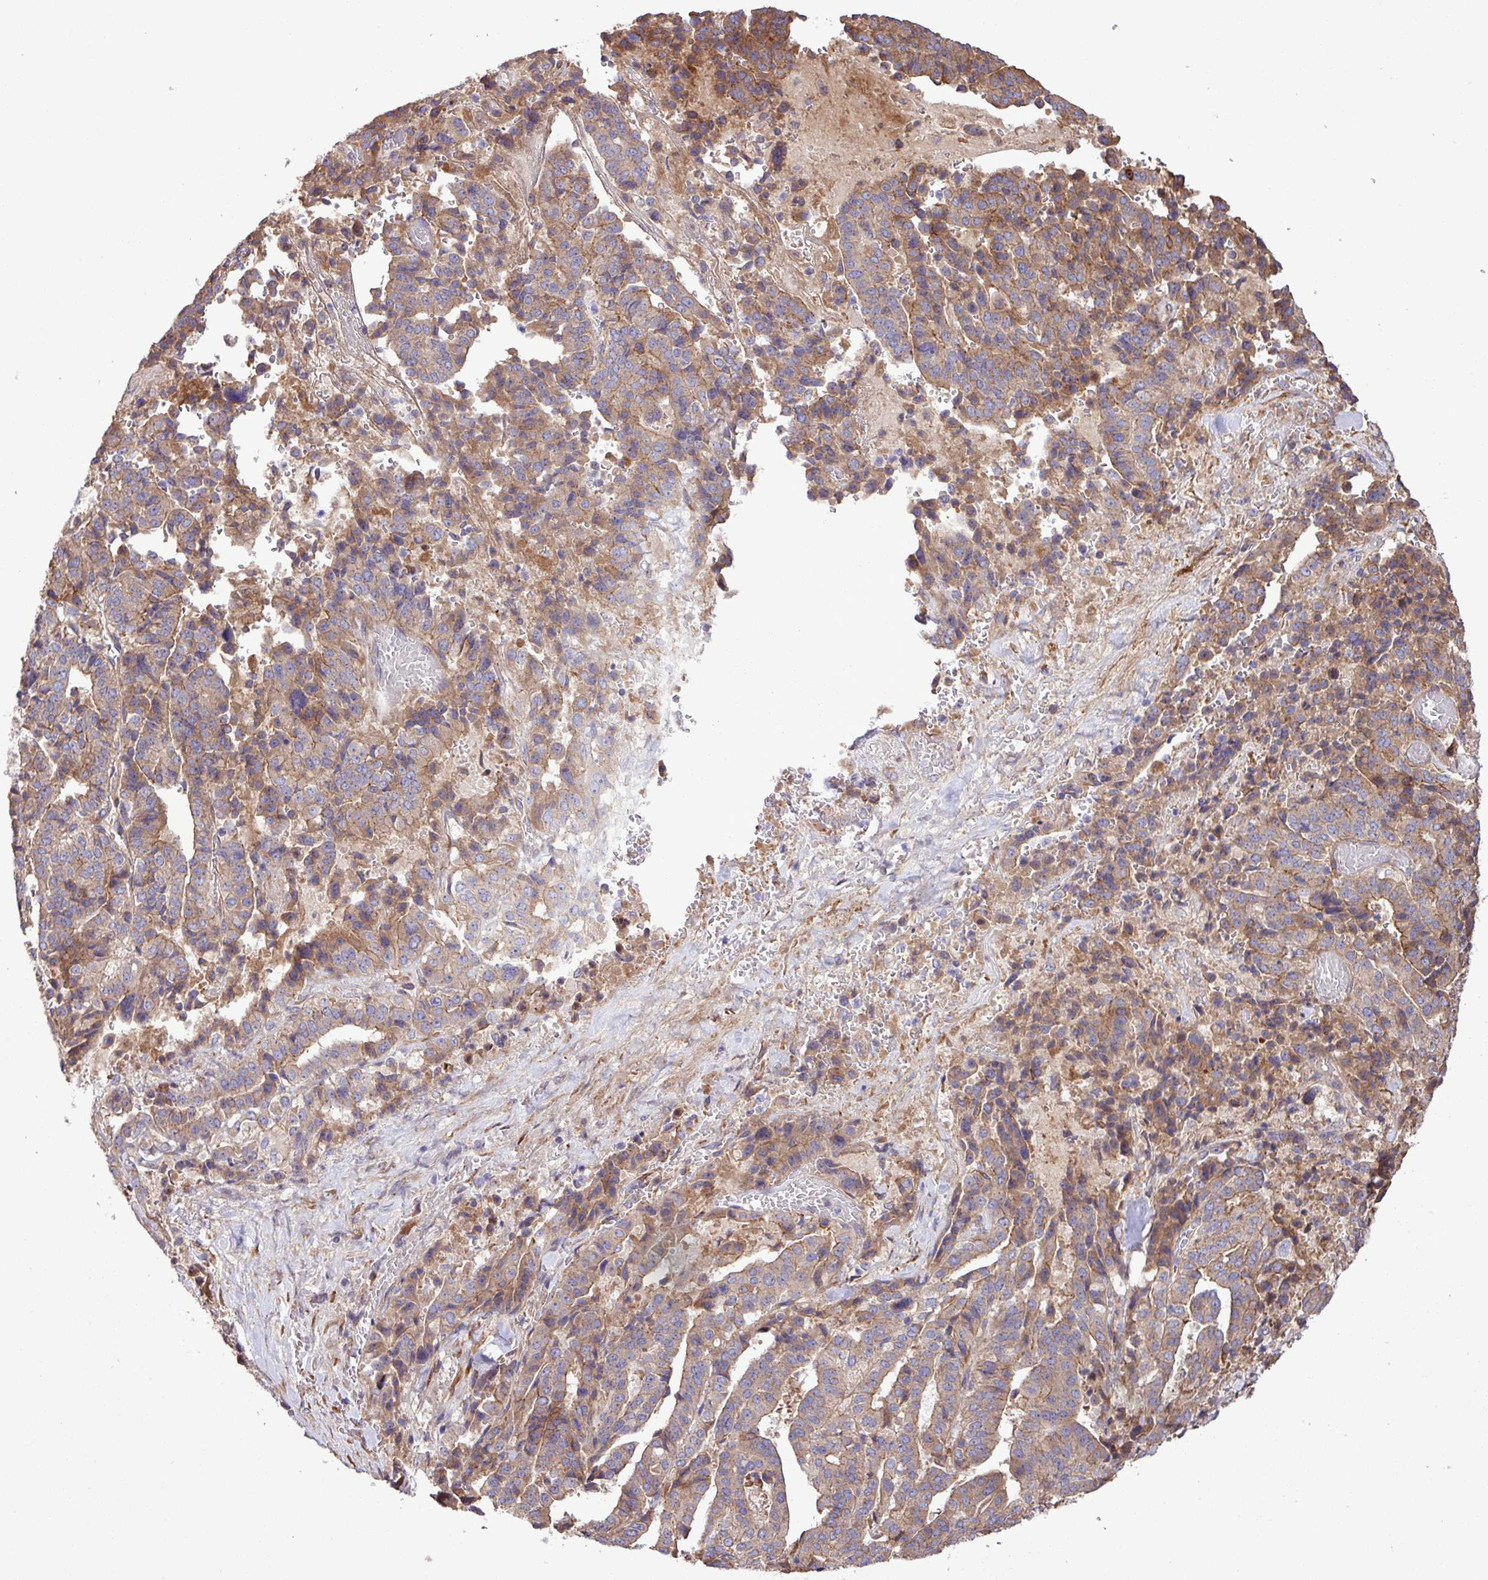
{"staining": {"intensity": "moderate", "quantity": "25%-75%", "location": "cytoplasmic/membranous"}, "tissue": "stomach cancer", "cell_type": "Tumor cells", "image_type": "cancer", "snomed": [{"axis": "morphology", "description": "Adenocarcinoma, NOS"}, {"axis": "topography", "description": "Stomach"}], "caption": "Protein expression analysis of human stomach cancer reveals moderate cytoplasmic/membranous expression in about 25%-75% of tumor cells.", "gene": "MEGF6", "patient": {"sex": "male", "age": 48}}